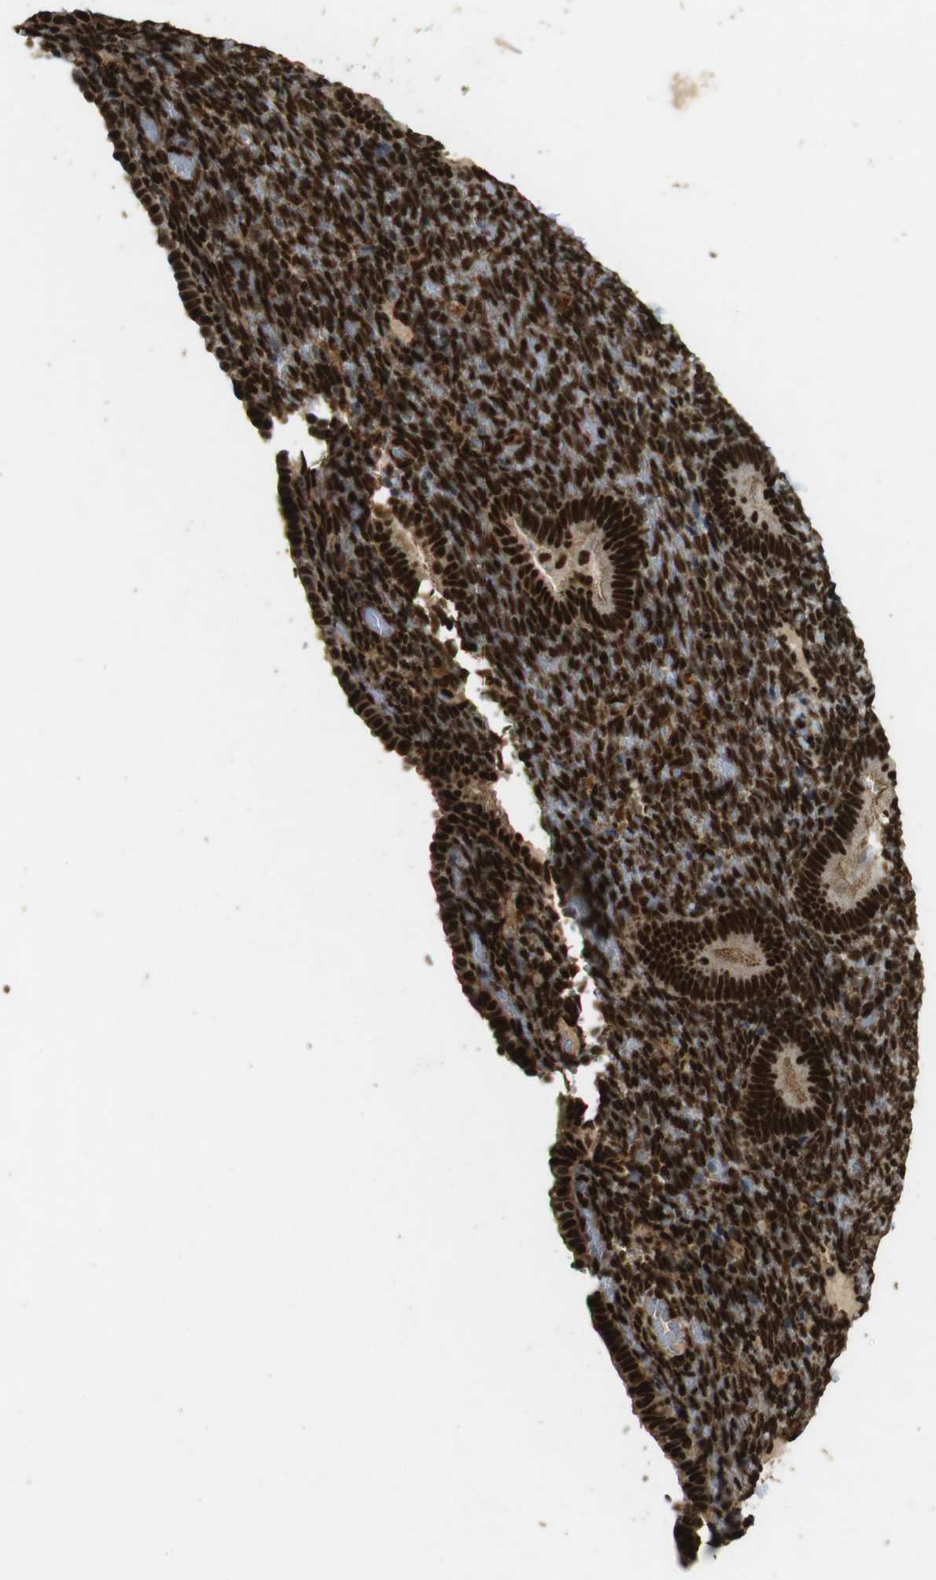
{"staining": {"intensity": "moderate", "quantity": "25%-75%", "location": "cytoplasmic/membranous,nuclear"}, "tissue": "endometrium", "cell_type": "Cells in endometrial stroma", "image_type": "normal", "snomed": [{"axis": "morphology", "description": "Normal tissue, NOS"}, {"axis": "topography", "description": "Endometrium"}], "caption": "An IHC image of benign tissue is shown. Protein staining in brown shows moderate cytoplasmic/membranous,nuclear positivity in endometrium within cells in endometrial stroma.", "gene": "GATA4", "patient": {"sex": "female", "age": 51}}